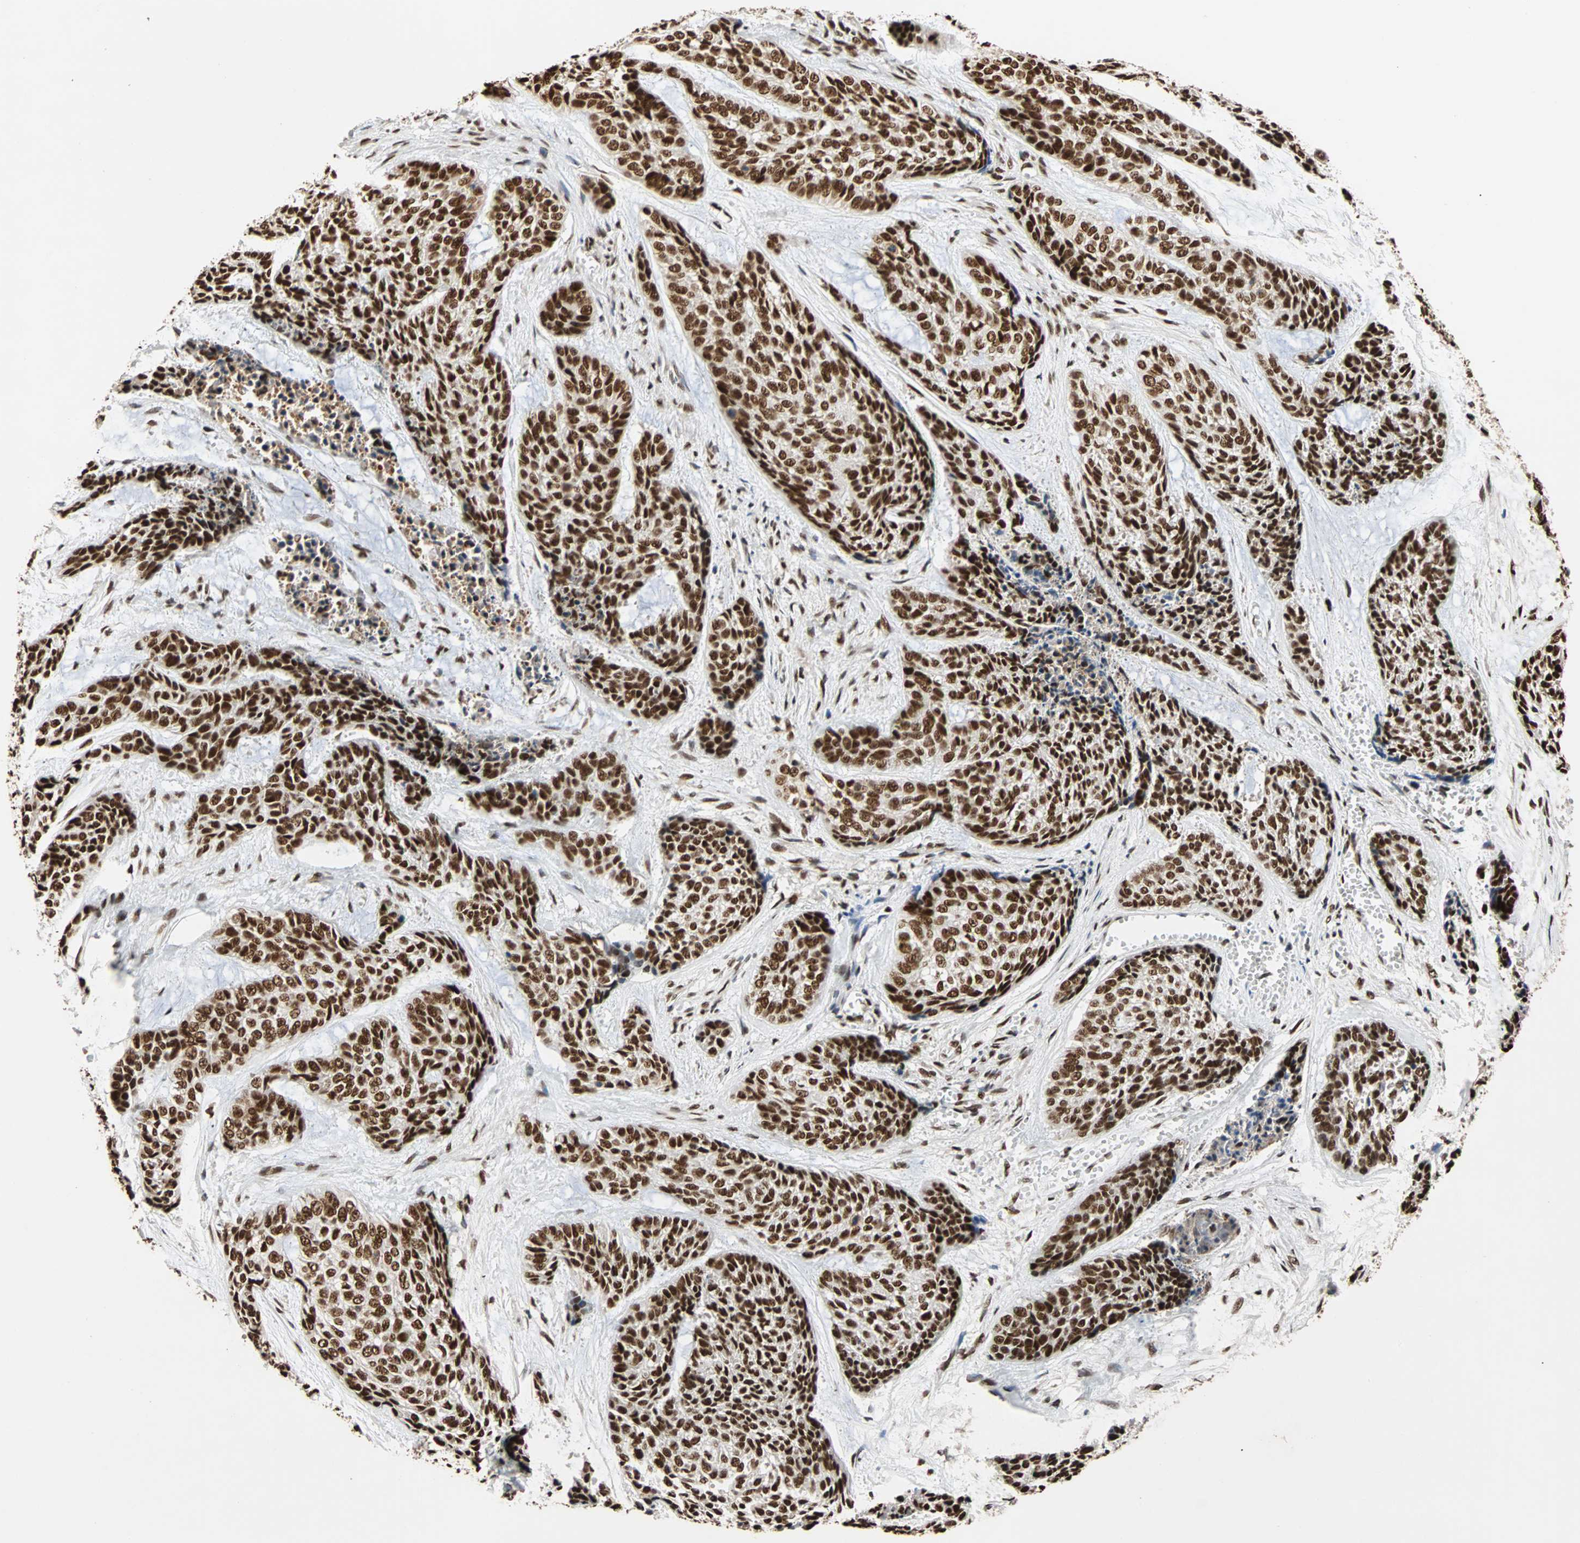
{"staining": {"intensity": "strong", "quantity": ">75%", "location": "nuclear"}, "tissue": "skin cancer", "cell_type": "Tumor cells", "image_type": "cancer", "snomed": [{"axis": "morphology", "description": "Basal cell carcinoma"}, {"axis": "topography", "description": "Skin"}], "caption": "A brown stain labels strong nuclear expression of a protein in human skin cancer (basal cell carcinoma) tumor cells. Using DAB (3,3'-diaminobenzidine) (brown) and hematoxylin (blue) stains, captured at high magnification using brightfield microscopy.", "gene": "ILF2", "patient": {"sex": "female", "age": 64}}